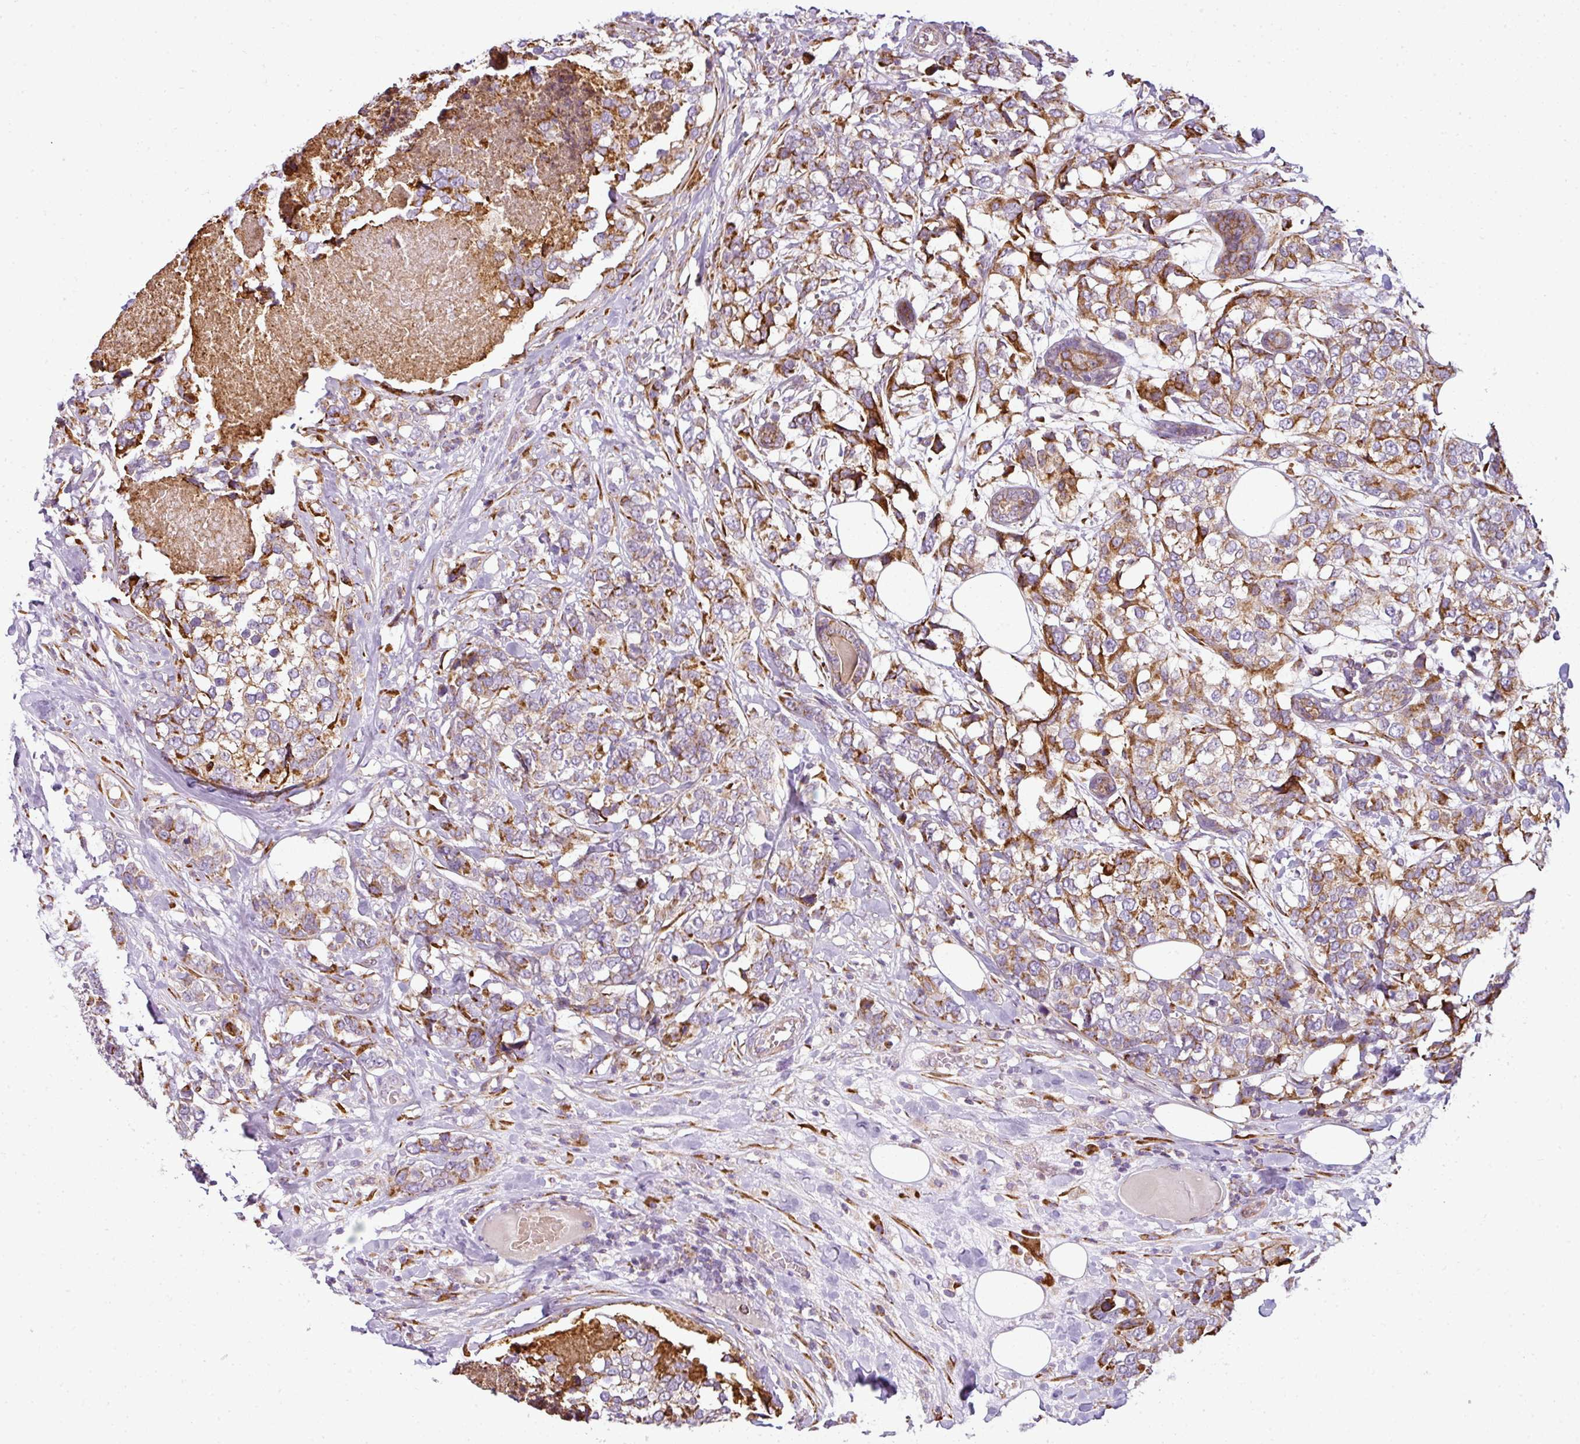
{"staining": {"intensity": "moderate", "quantity": ">75%", "location": "cytoplasmic/membranous"}, "tissue": "breast cancer", "cell_type": "Tumor cells", "image_type": "cancer", "snomed": [{"axis": "morphology", "description": "Lobular carcinoma"}, {"axis": "topography", "description": "Breast"}], "caption": "Tumor cells reveal medium levels of moderate cytoplasmic/membranous staining in about >75% of cells in breast cancer (lobular carcinoma).", "gene": "ANKRD18A", "patient": {"sex": "female", "age": 59}}